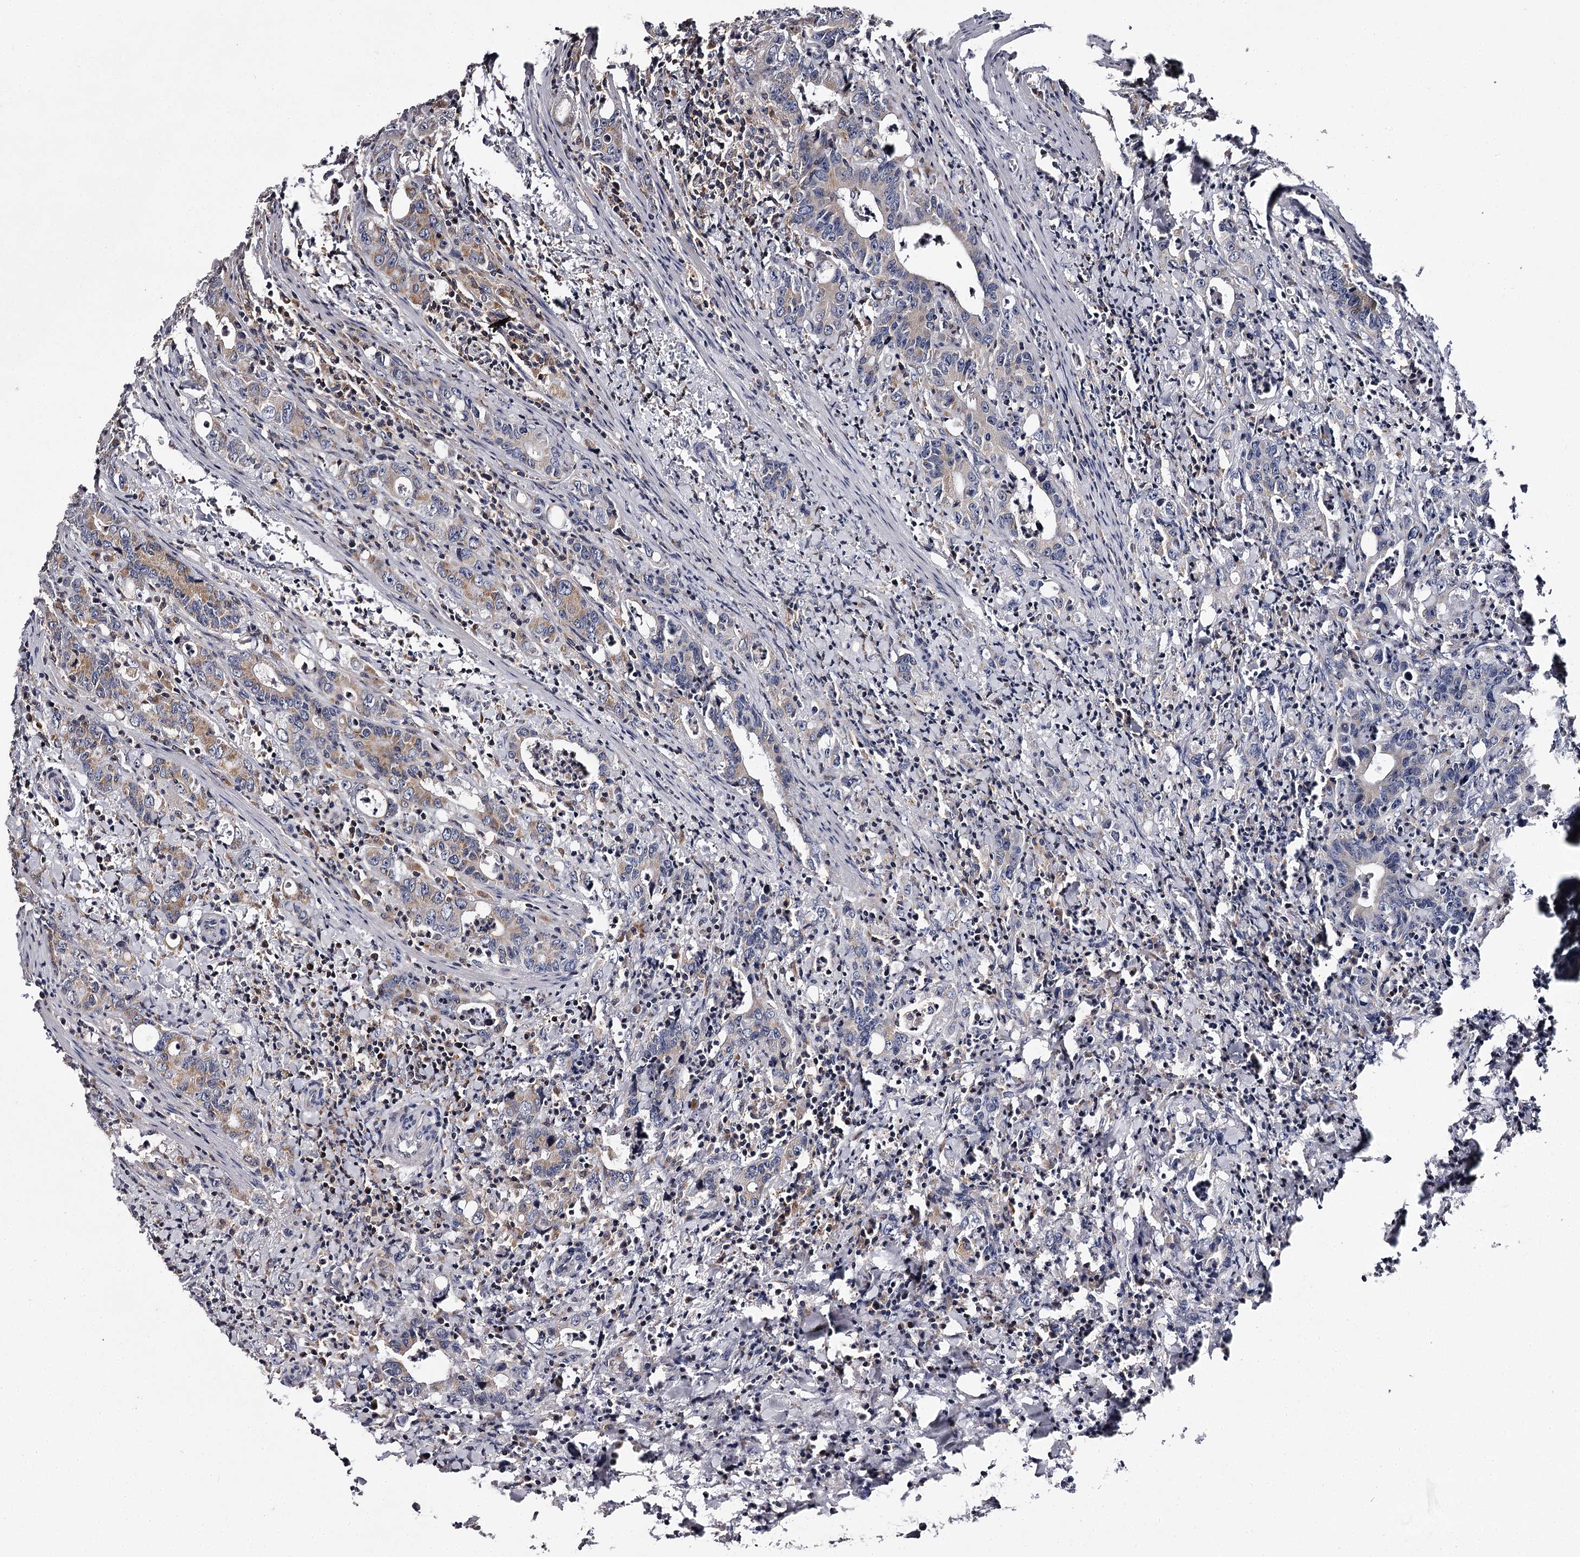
{"staining": {"intensity": "weak", "quantity": "<25%", "location": "cytoplasmic/membranous"}, "tissue": "colorectal cancer", "cell_type": "Tumor cells", "image_type": "cancer", "snomed": [{"axis": "morphology", "description": "Adenocarcinoma, NOS"}, {"axis": "topography", "description": "Colon"}], "caption": "Immunohistochemical staining of human adenocarcinoma (colorectal) displays no significant expression in tumor cells.", "gene": "RASSF6", "patient": {"sex": "female", "age": 75}}